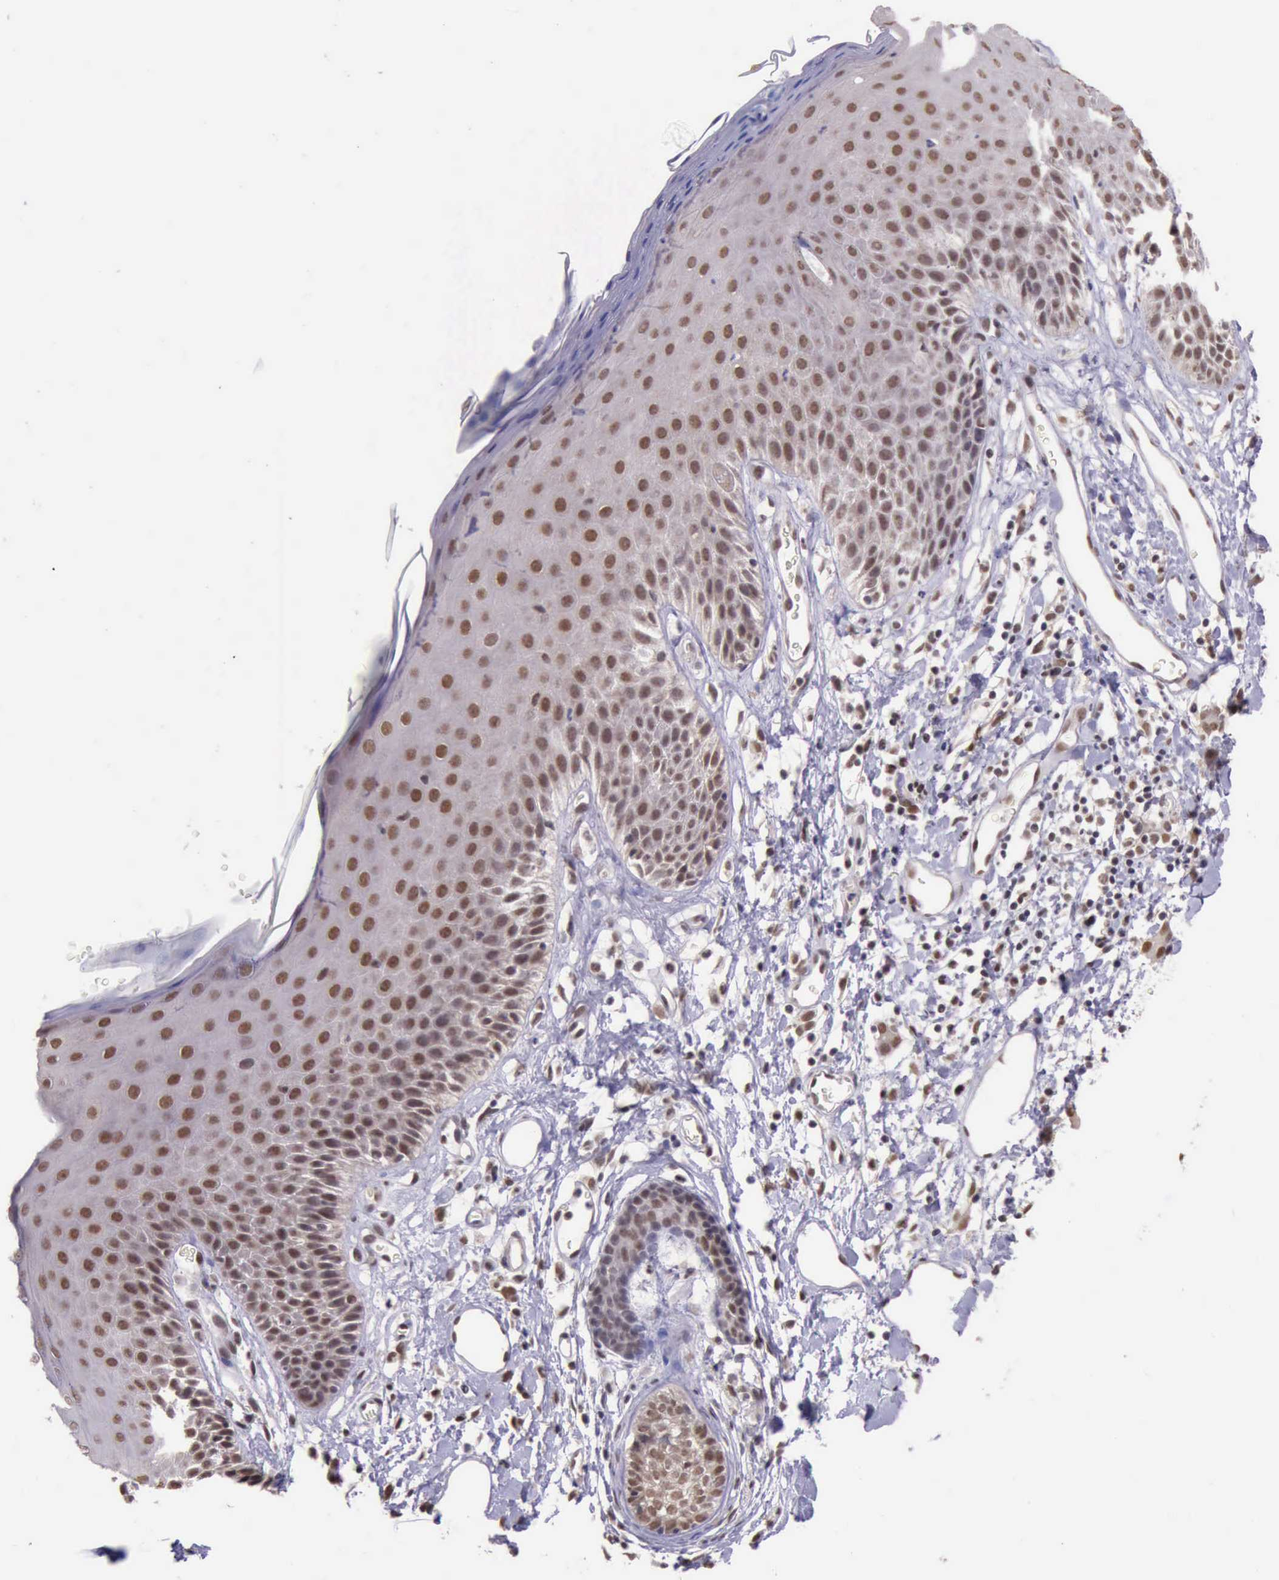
{"staining": {"intensity": "moderate", "quantity": ">75%", "location": "nuclear"}, "tissue": "skin", "cell_type": "Epidermal cells", "image_type": "normal", "snomed": [{"axis": "morphology", "description": "Normal tissue, NOS"}, {"axis": "topography", "description": "Vulva"}, {"axis": "topography", "description": "Peripheral nerve tissue"}], "caption": "Immunohistochemical staining of benign skin displays moderate nuclear protein positivity in approximately >75% of epidermal cells.", "gene": "PRPF39", "patient": {"sex": "female", "age": 68}}